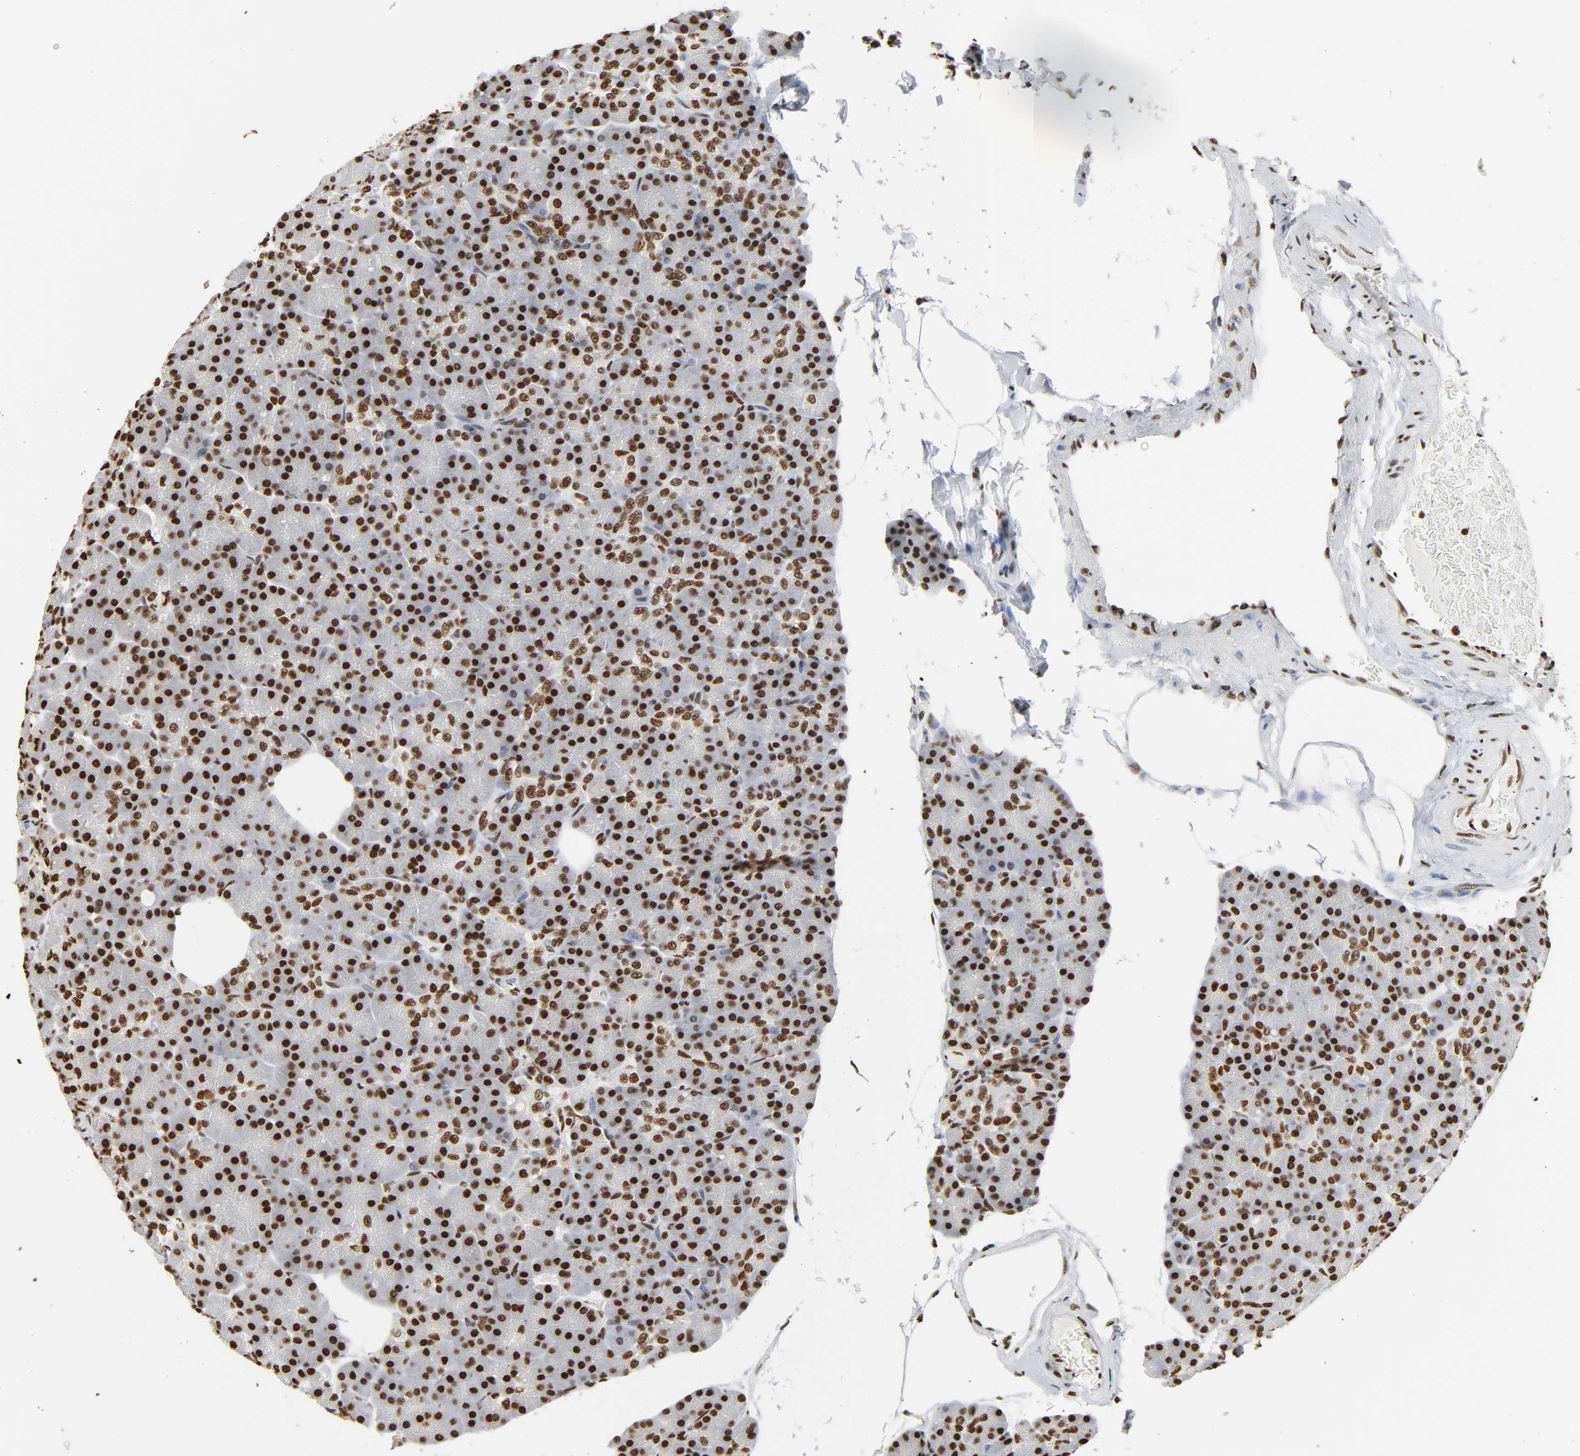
{"staining": {"intensity": "strong", "quantity": ">75%", "location": "nuclear"}, "tissue": "pancreas", "cell_type": "Exocrine glandular cells", "image_type": "normal", "snomed": [{"axis": "morphology", "description": "Normal tissue, NOS"}, {"axis": "topography", "description": "Pancreas"}], "caption": "This micrograph shows immunohistochemistry staining of unremarkable pancreas, with high strong nuclear staining in approximately >75% of exocrine glandular cells.", "gene": "HNRNPC", "patient": {"sex": "female", "age": 43}}